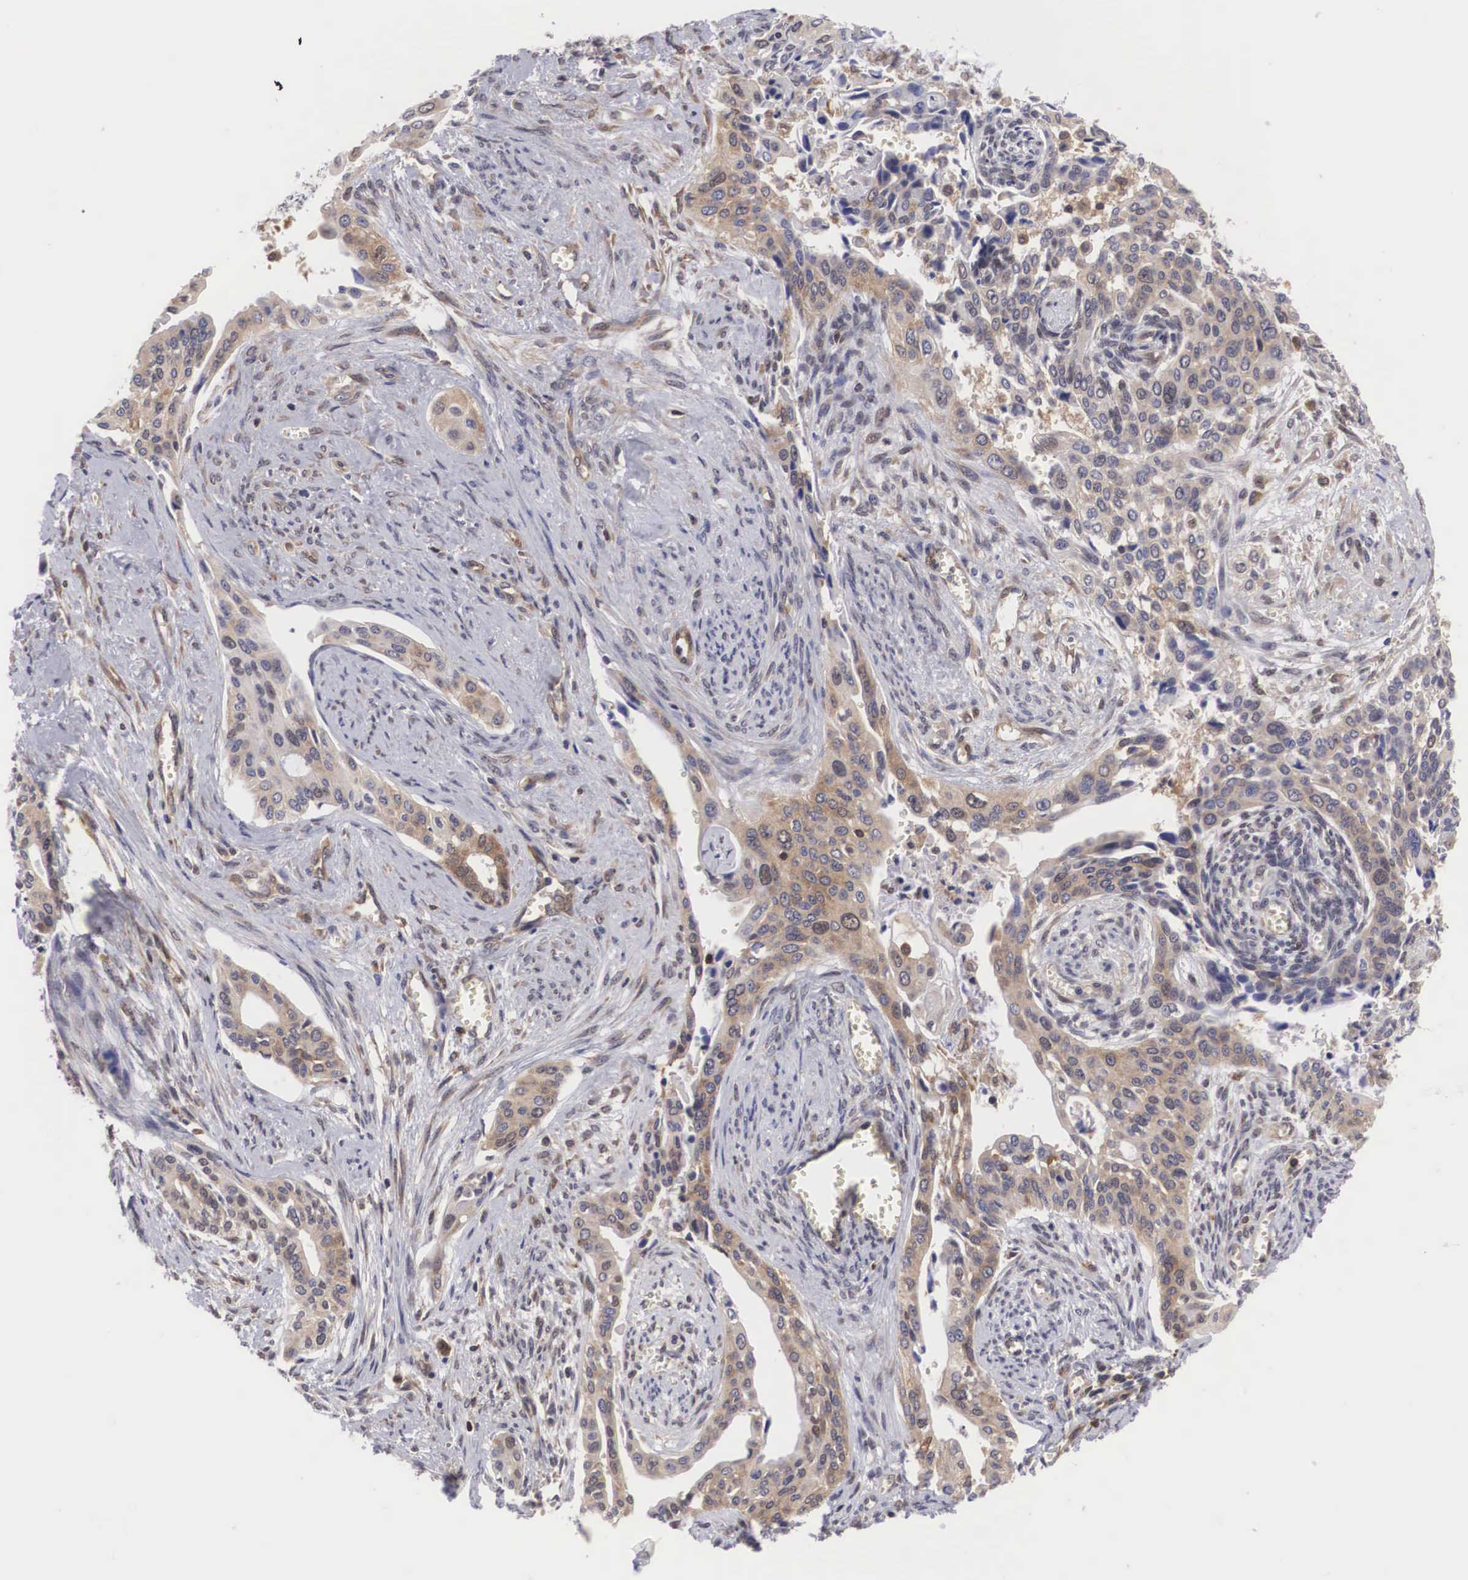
{"staining": {"intensity": "moderate", "quantity": ">75%", "location": "cytoplasmic/membranous"}, "tissue": "cervical cancer", "cell_type": "Tumor cells", "image_type": "cancer", "snomed": [{"axis": "morphology", "description": "Squamous cell carcinoma, NOS"}, {"axis": "topography", "description": "Cervix"}], "caption": "A medium amount of moderate cytoplasmic/membranous positivity is identified in about >75% of tumor cells in cervical cancer (squamous cell carcinoma) tissue. (DAB (3,3'-diaminobenzidine) = brown stain, brightfield microscopy at high magnification).", "gene": "ADSL", "patient": {"sex": "female", "age": 34}}